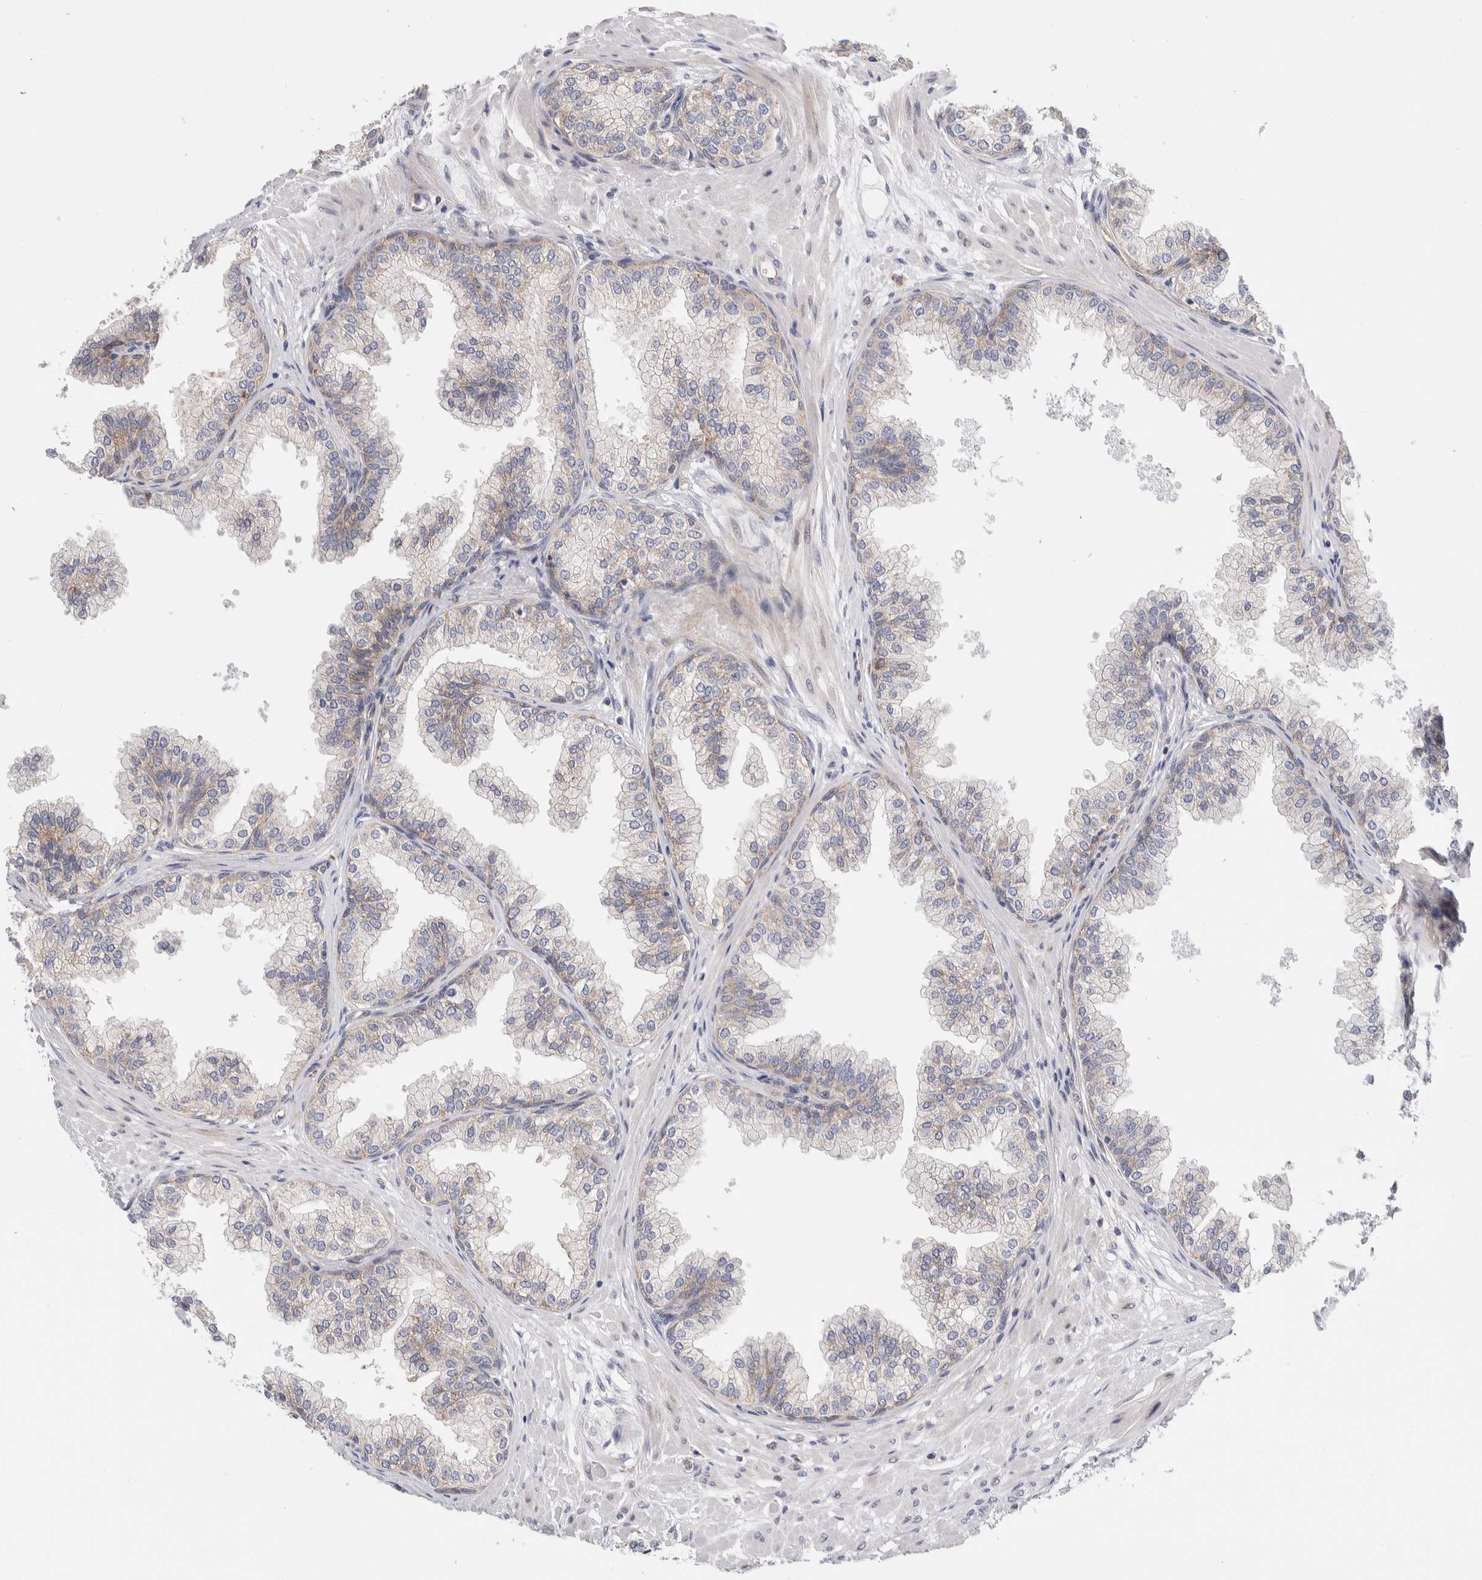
{"staining": {"intensity": "moderate", "quantity": "<25%", "location": "cytoplasmic/membranous"}, "tissue": "prostate", "cell_type": "Glandular cells", "image_type": "normal", "snomed": [{"axis": "morphology", "description": "Normal tissue, NOS"}, {"axis": "morphology", "description": "Urothelial carcinoma, Low grade"}, {"axis": "topography", "description": "Urinary bladder"}, {"axis": "topography", "description": "Prostate"}], "caption": "About <25% of glandular cells in benign human prostate show moderate cytoplasmic/membranous protein positivity as visualized by brown immunohistochemical staining.", "gene": "RACK1", "patient": {"sex": "male", "age": 60}}